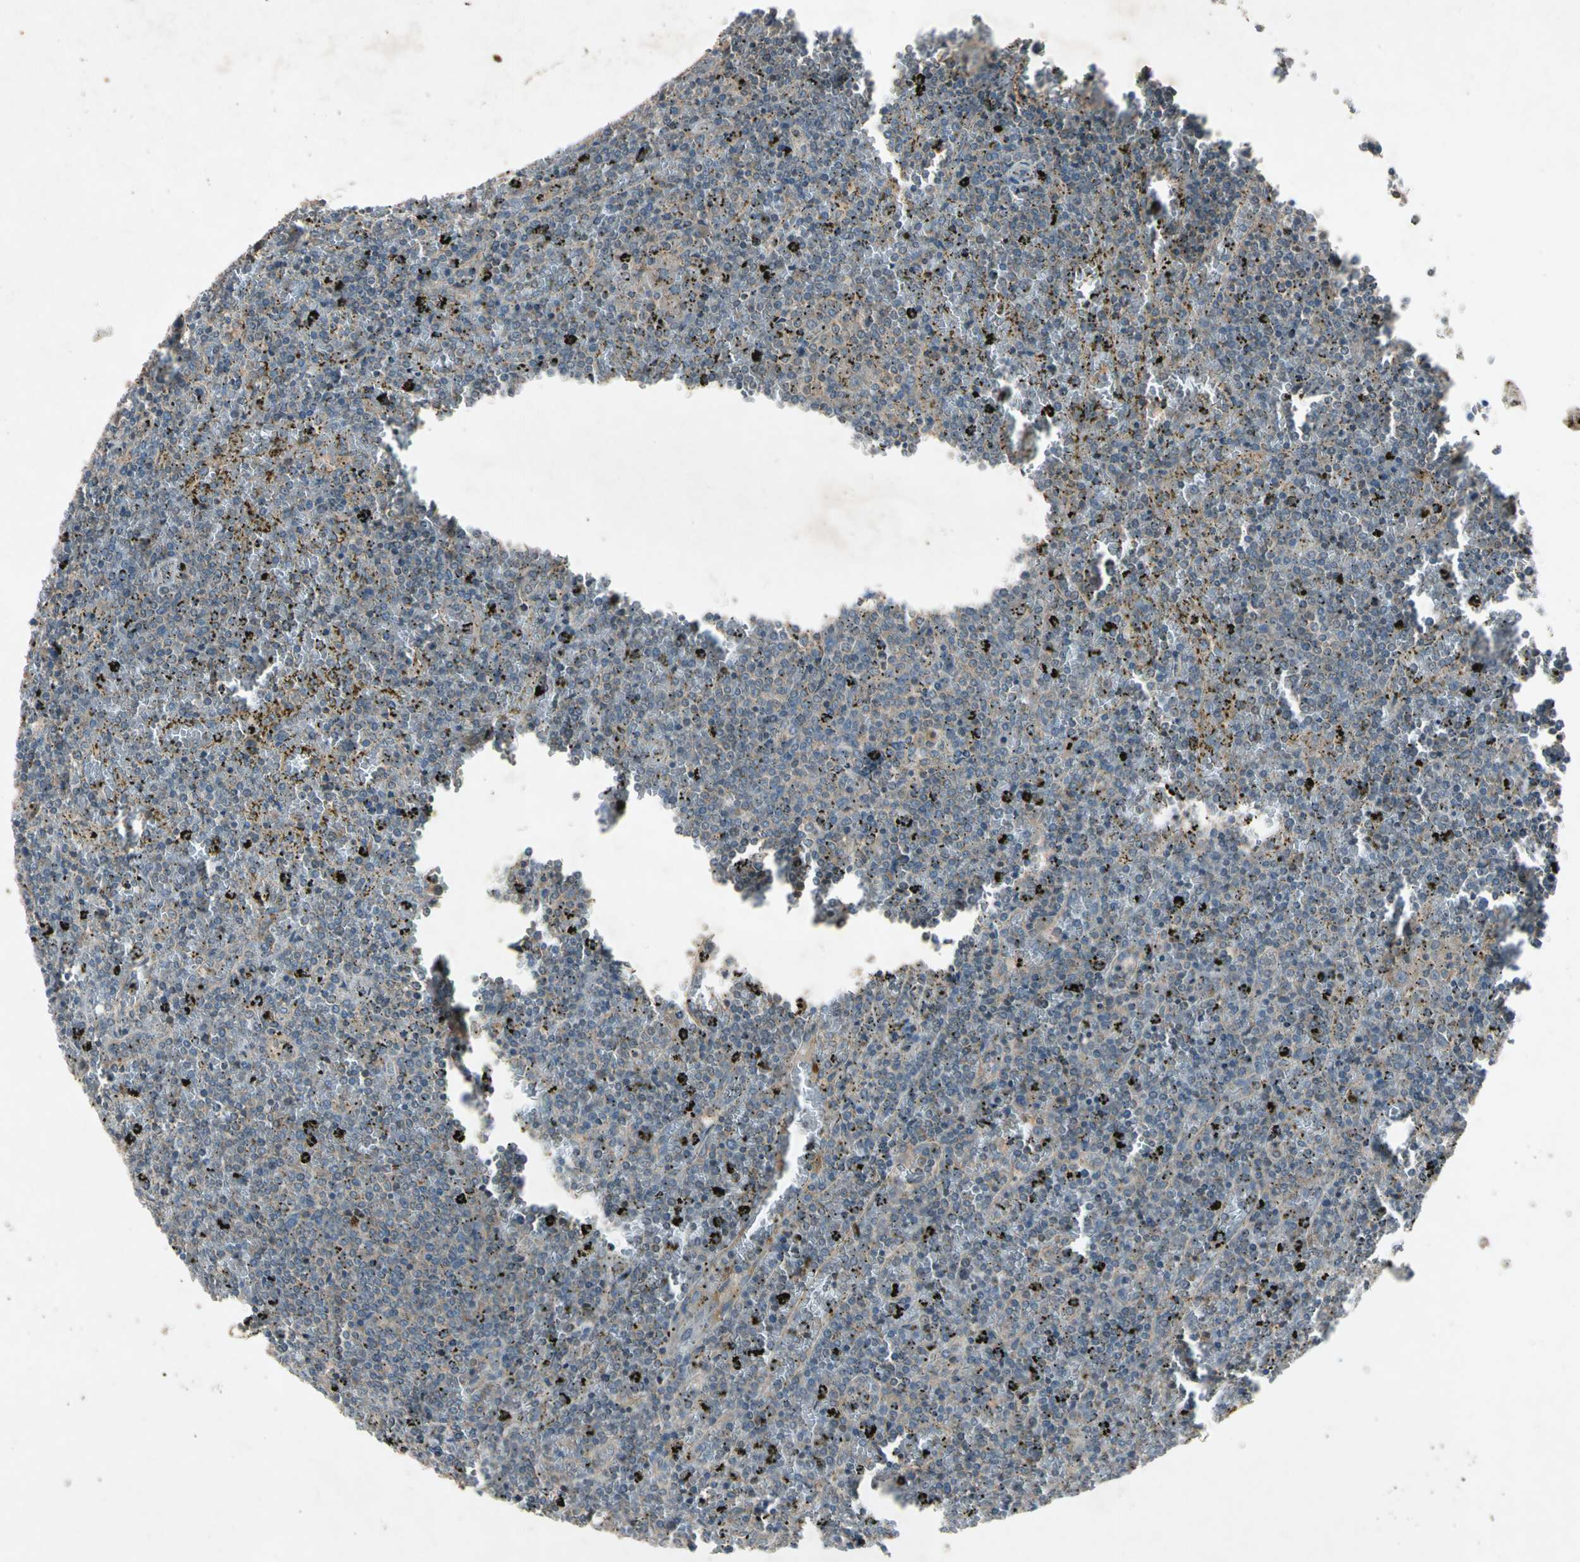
{"staining": {"intensity": "weak", "quantity": "25%-75%", "location": "cytoplasmic/membranous"}, "tissue": "lymphoma", "cell_type": "Tumor cells", "image_type": "cancer", "snomed": [{"axis": "morphology", "description": "Malignant lymphoma, non-Hodgkin's type, Low grade"}, {"axis": "topography", "description": "Spleen"}], "caption": "A micrograph of human lymphoma stained for a protein demonstrates weak cytoplasmic/membranous brown staining in tumor cells.", "gene": "GPLD1", "patient": {"sex": "female", "age": 77}}